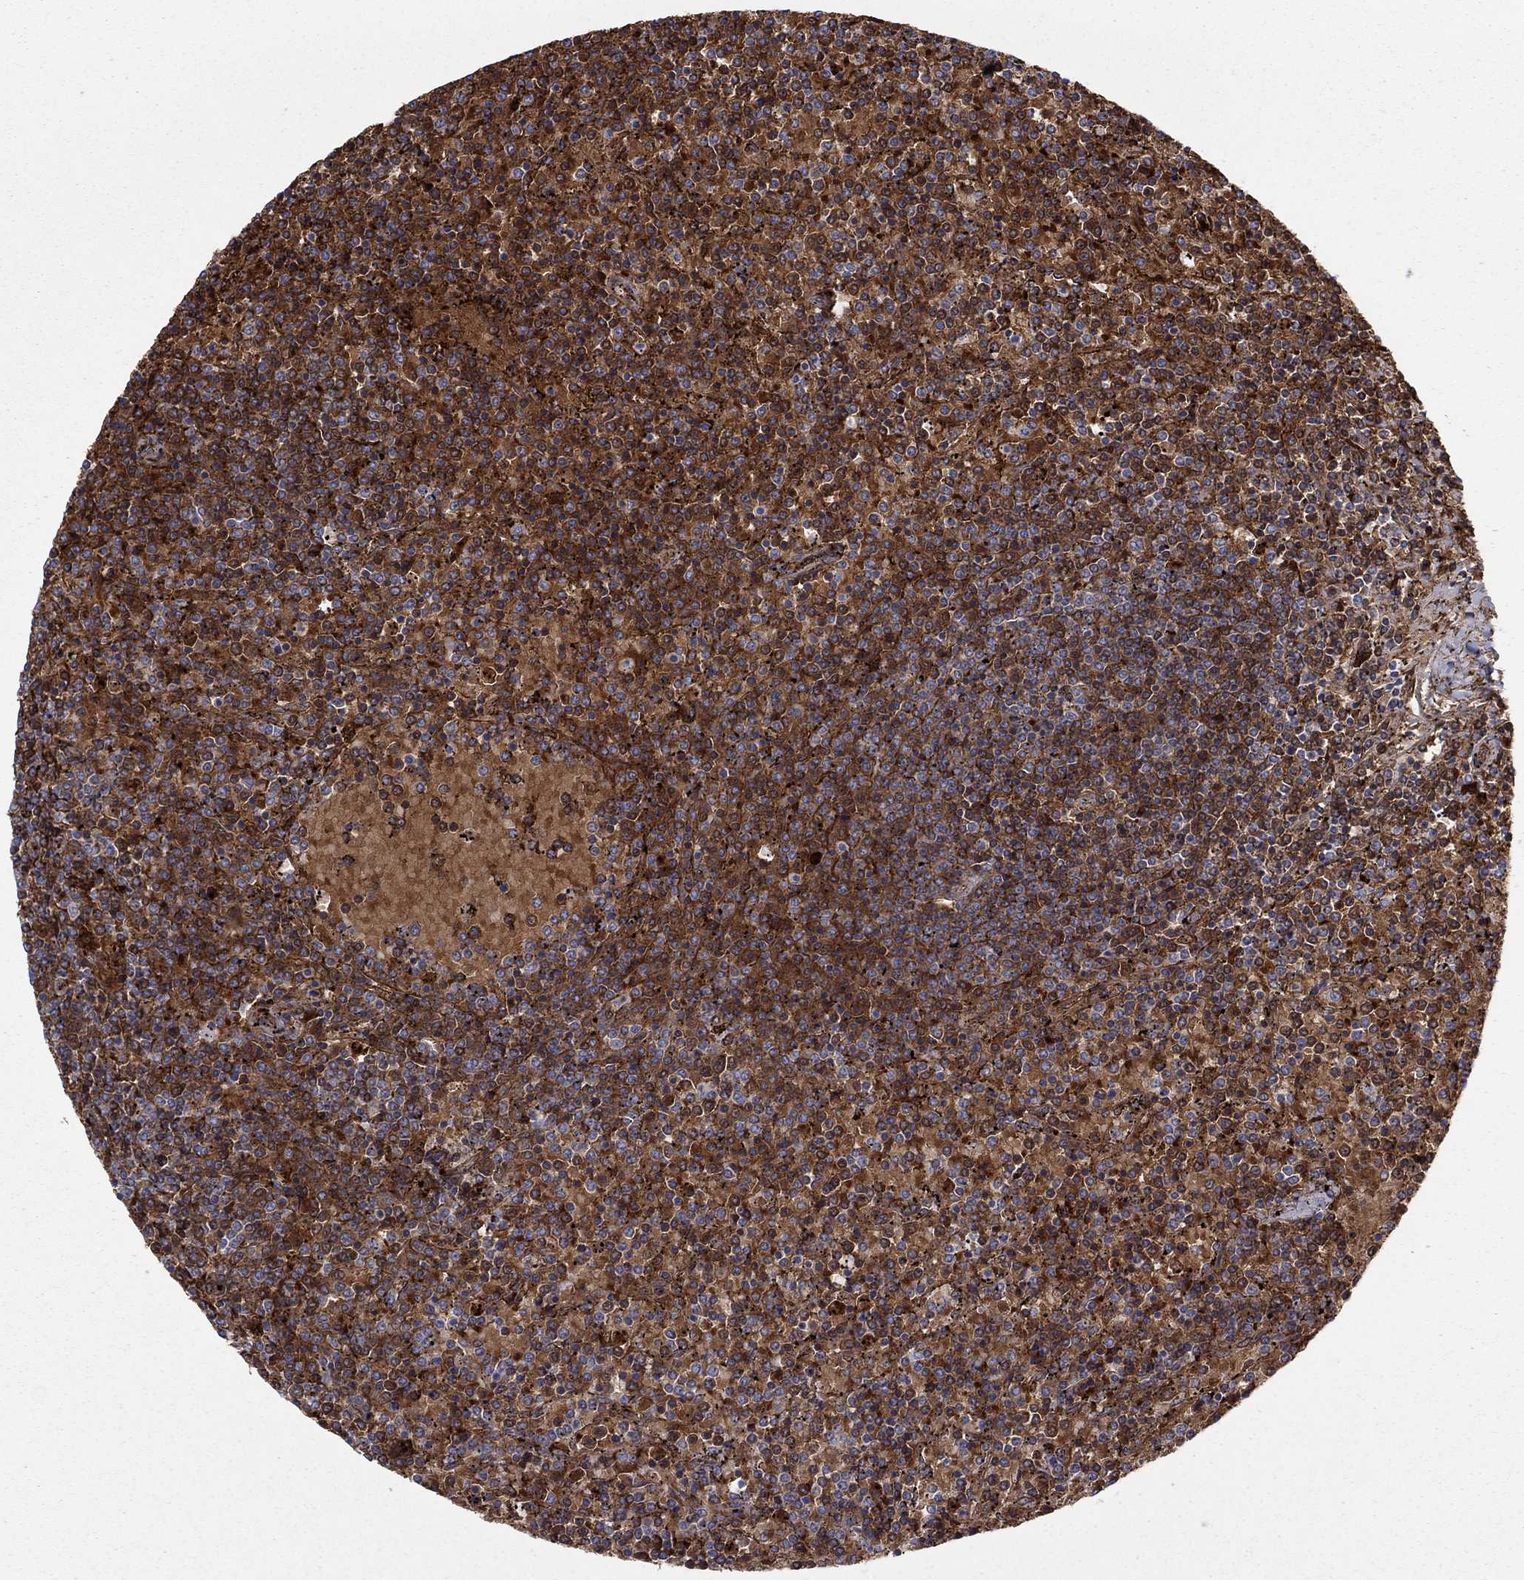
{"staining": {"intensity": "strong", "quantity": "25%-75%", "location": "cytoplasmic/membranous"}, "tissue": "lymphoma", "cell_type": "Tumor cells", "image_type": "cancer", "snomed": [{"axis": "morphology", "description": "Malignant lymphoma, non-Hodgkin's type, Low grade"}, {"axis": "topography", "description": "Spleen"}], "caption": "Lymphoma was stained to show a protein in brown. There is high levels of strong cytoplasmic/membranous staining in about 25%-75% of tumor cells.", "gene": "HPX", "patient": {"sex": "female", "age": 77}}